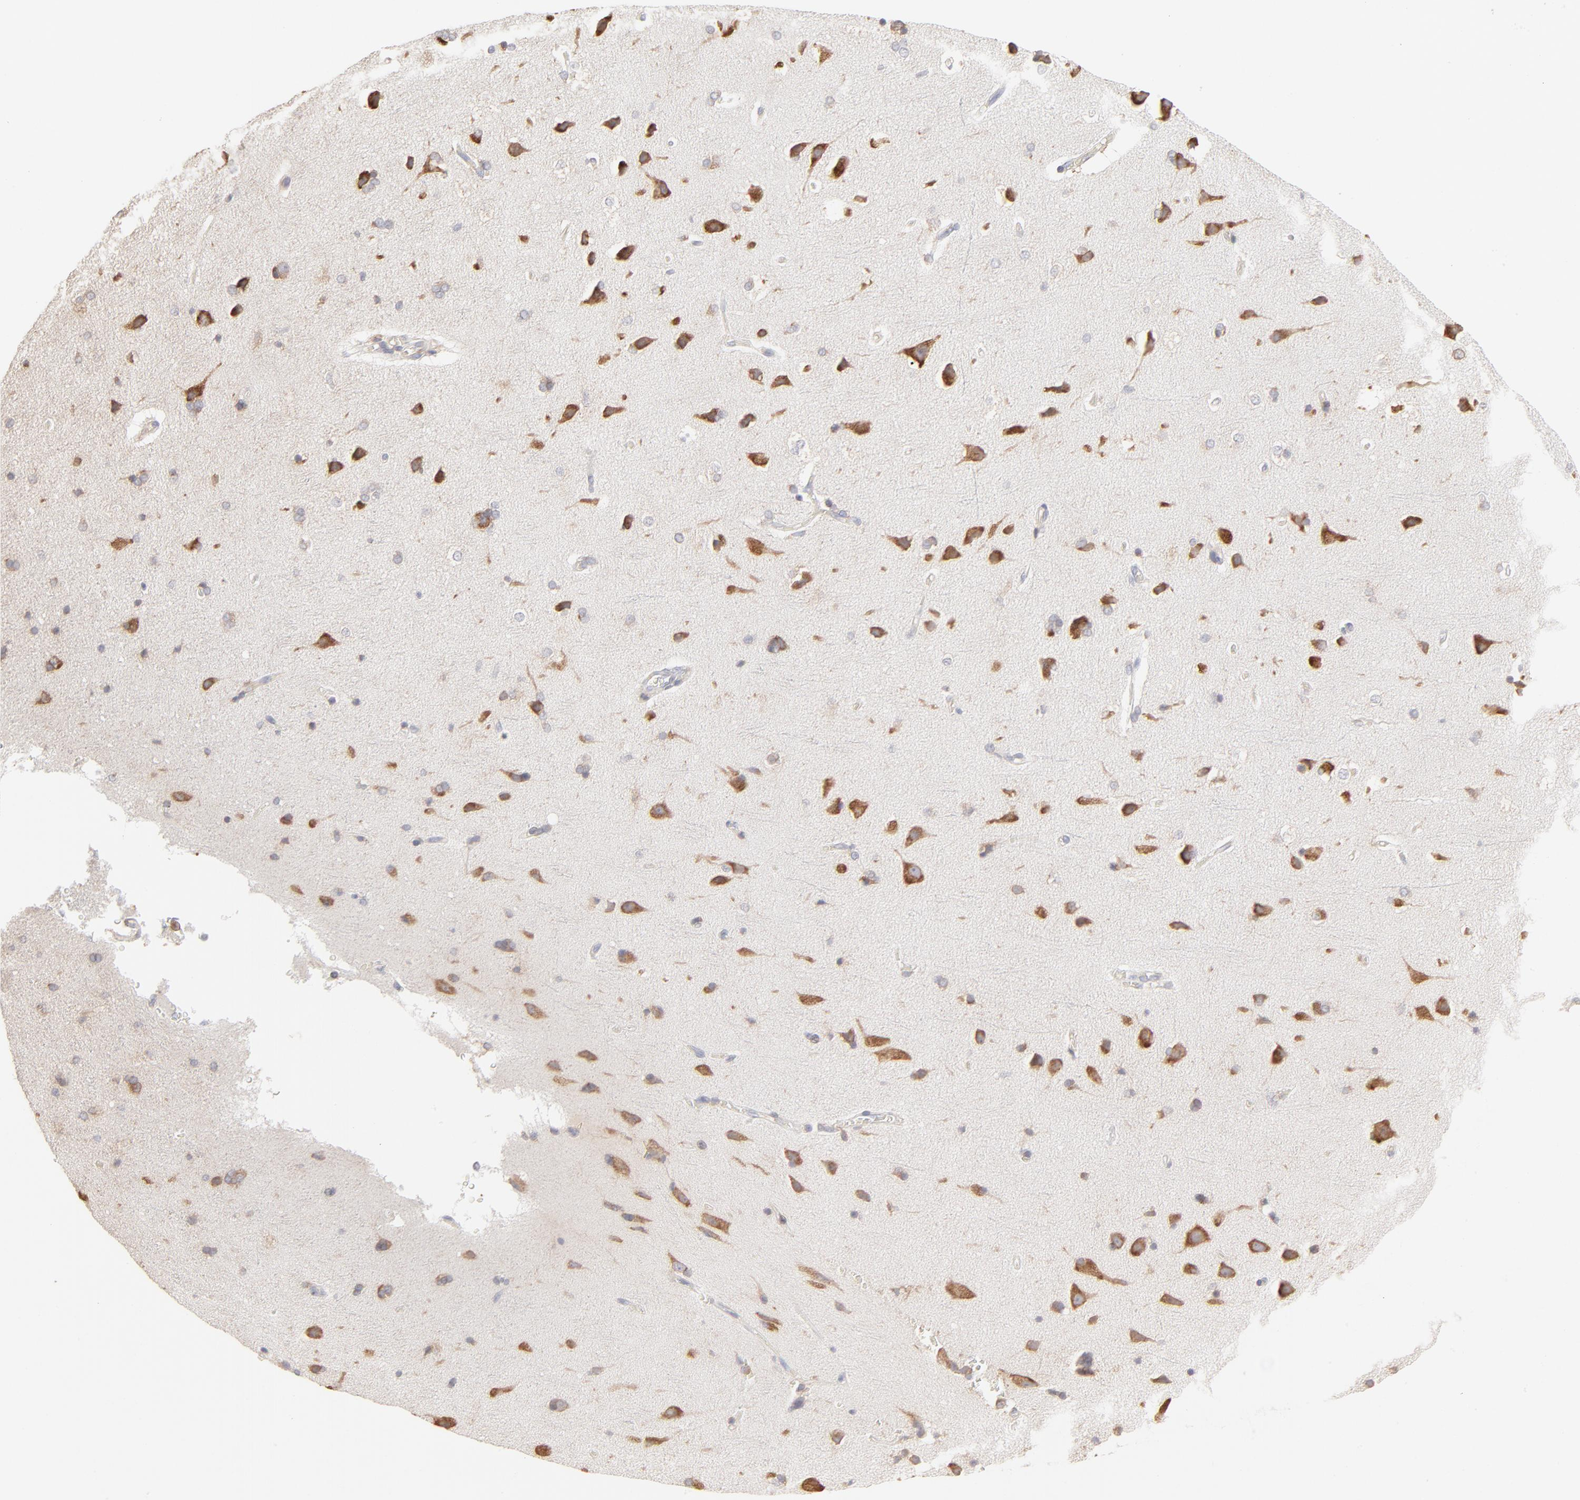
{"staining": {"intensity": "negative", "quantity": "none", "location": "none"}, "tissue": "cerebral cortex", "cell_type": "Endothelial cells", "image_type": "normal", "snomed": [{"axis": "morphology", "description": "Normal tissue, NOS"}, {"axis": "topography", "description": "Cerebral cortex"}], "caption": "The micrograph displays no significant expression in endothelial cells of cerebral cortex.", "gene": "RPS21", "patient": {"sex": "male", "age": 62}}